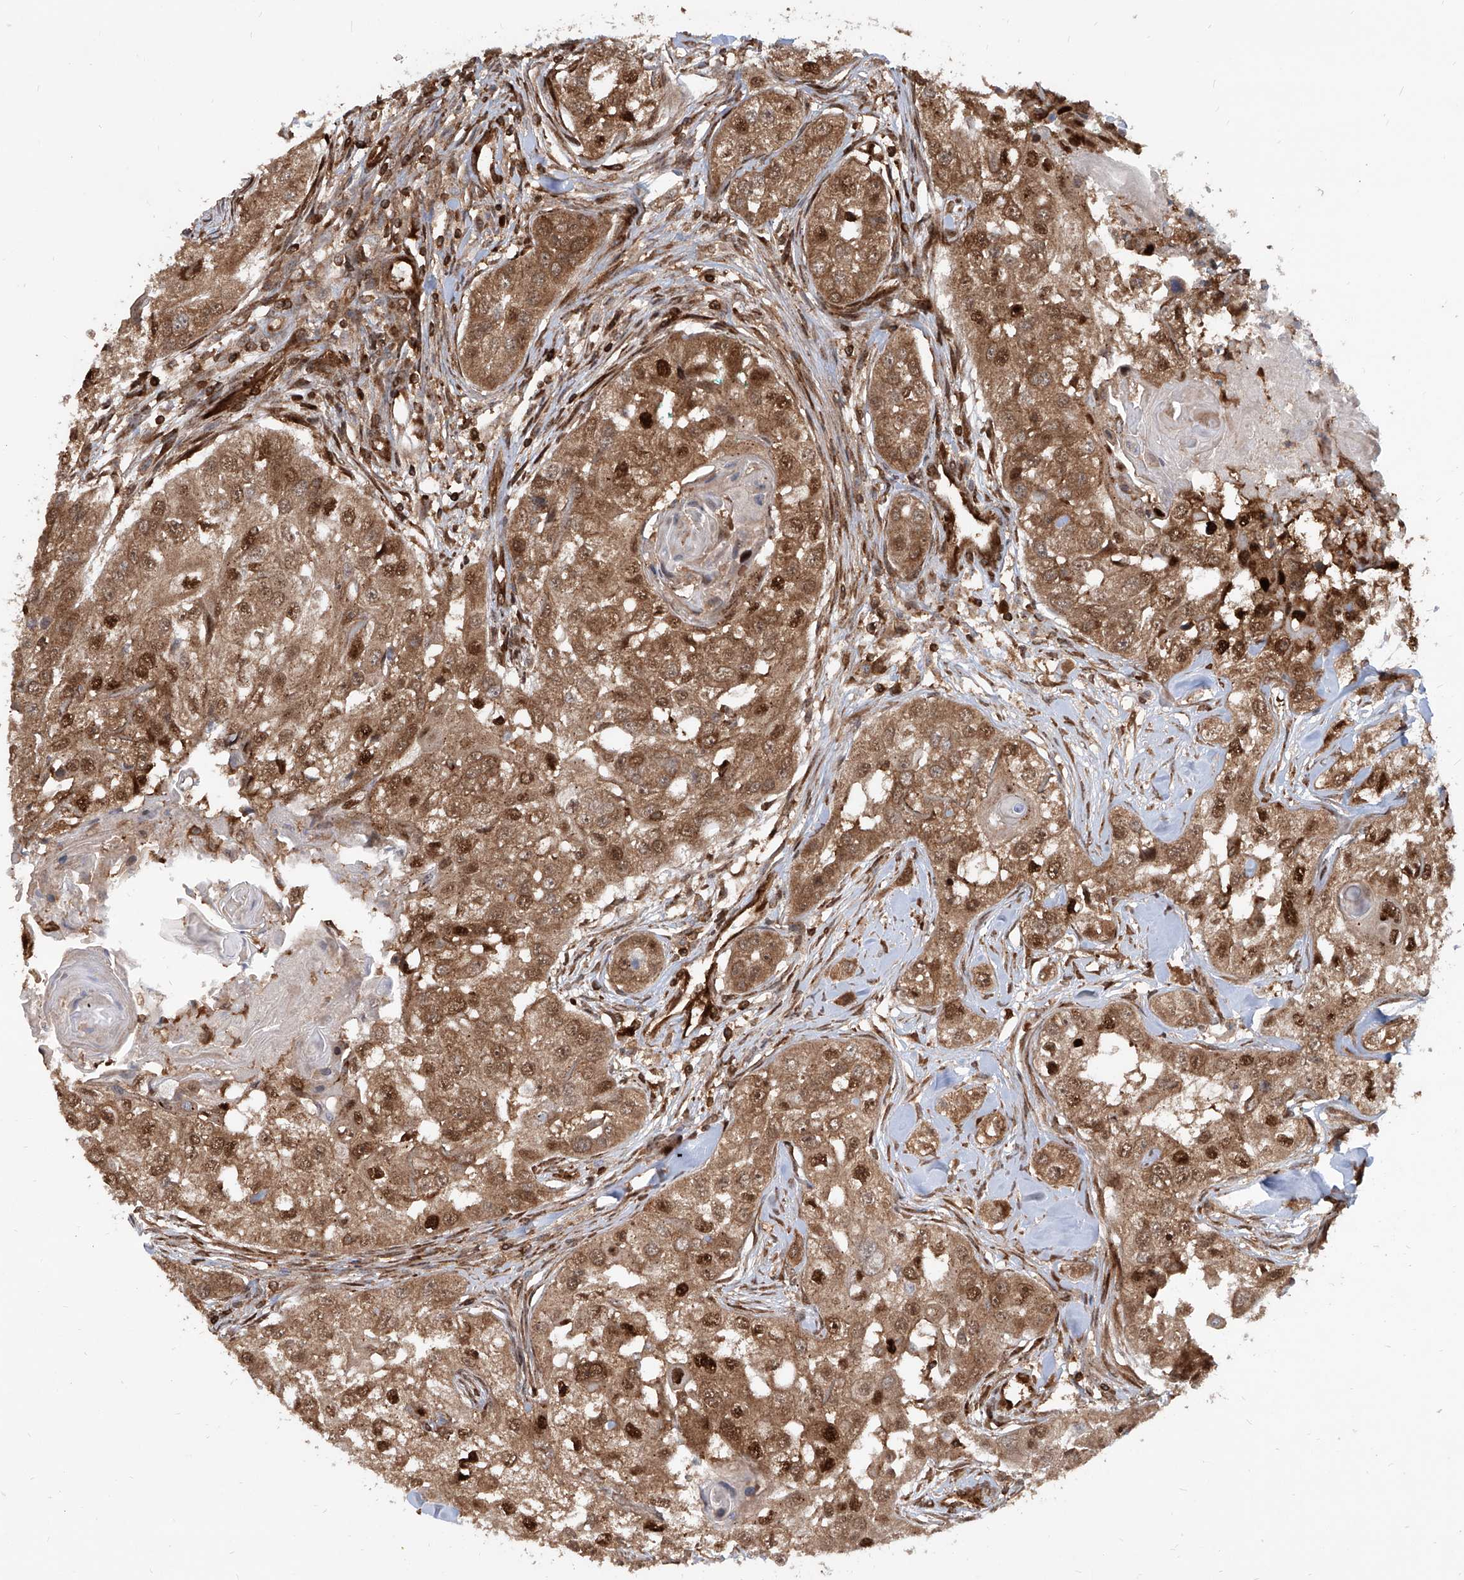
{"staining": {"intensity": "strong", "quantity": ">75%", "location": "cytoplasmic/membranous,nuclear"}, "tissue": "head and neck cancer", "cell_type": "Tumor cells", "image_type": "cancer", "snomed": [{"axis": "morphology", "description": "Normal tissue, NOS"}, {"axis": "morphology", "description": "Squamous cell carcinoma, NOS"}, {"axis": "topography", "description": "Skeletal muscle"}, {"axis": "topography", "description": "Head-Neck"}], "caption": "The histopathology image shows staining of head and neck squamous cell carcinoma, revealing strong cytoplasmic/membranous and nuclear protein staining (brown color) within tumor cells.", "gene": "MAGED2", "patient": {"sex": "male", "age": 51}}